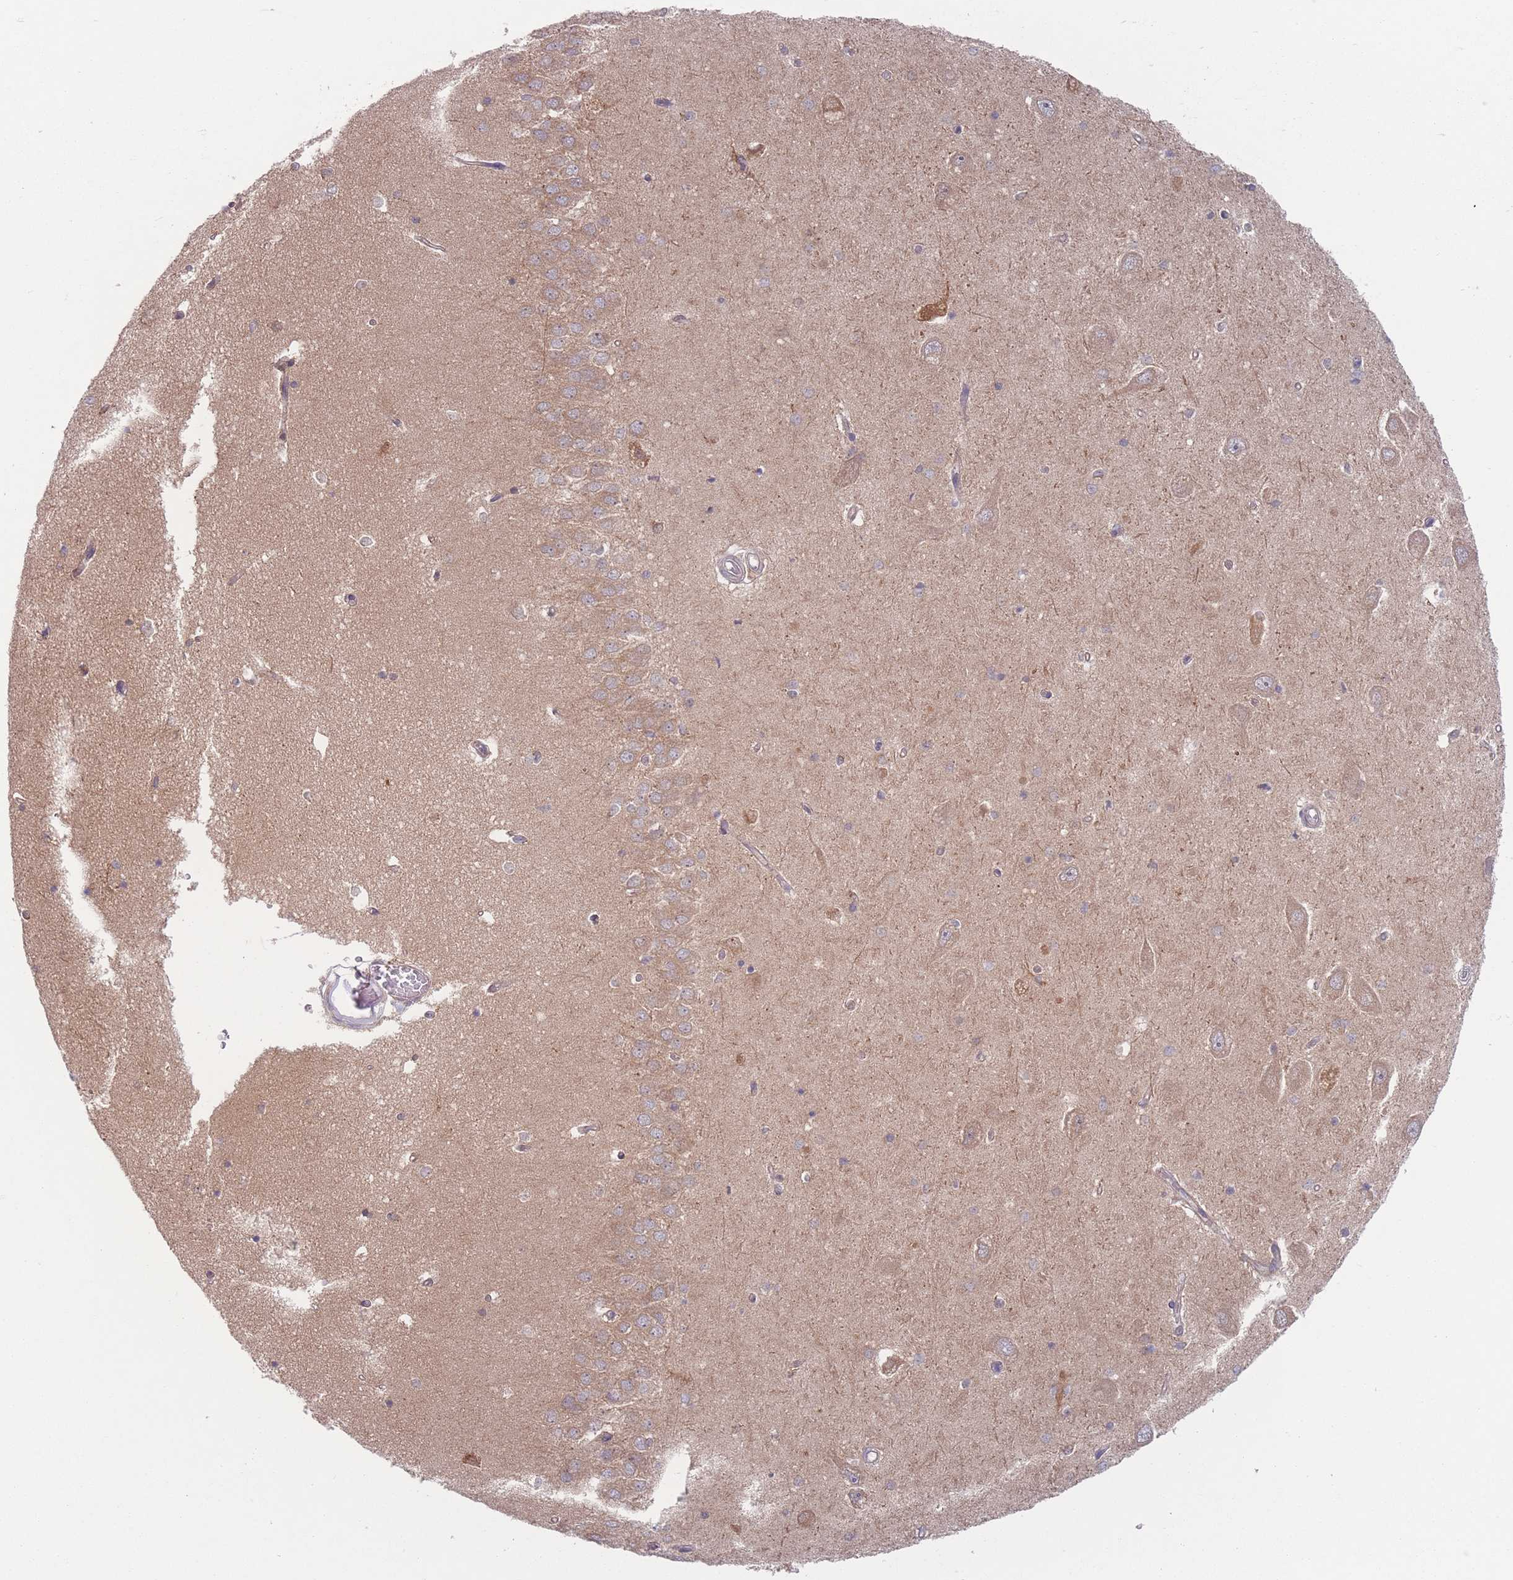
{"staining": {"intensity": "weak", "quantity": "<25%", "location": "cytoplasmic/membranous"}, "tissue": "hippocampus", "cell_type": "Glial cells", "image_type": "normal", "snomed": [{"axis": "morphology", "description": "Normal tissue, NOS"}, {"axis": "topography", "description": "Hippocampus"}], "caption": "Human hippocampus stained for a protein using immunohistochemistry (IHC) exhibits no positivity in glial cells.", "gene": "PPM1A", "patient": {"sex": "male", "age": 45}}